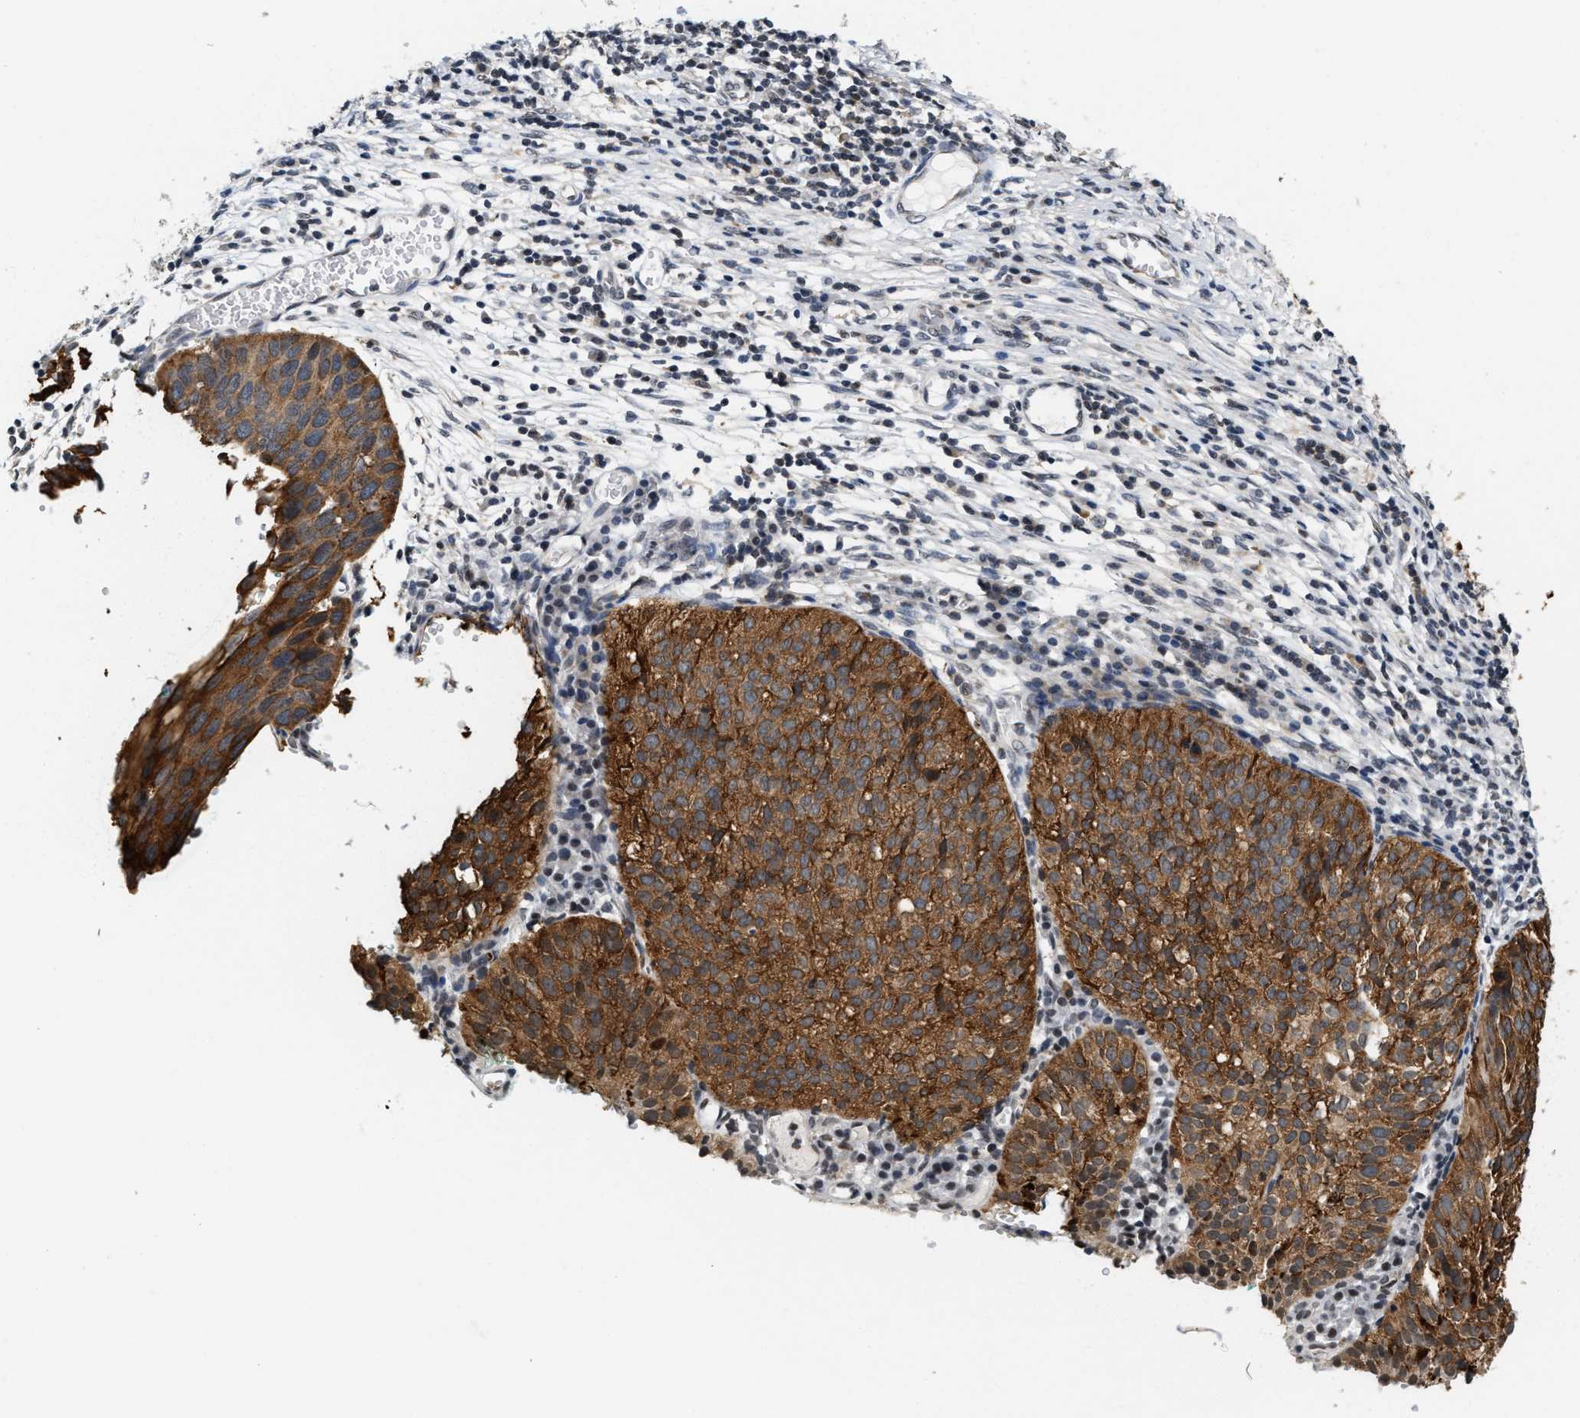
{"staining": {"intensity": "strong", "quantity": ">75%", "location": "cytoplasmic/membranous"}, "tissue": "cervical cancer", "cell_type": "Tumor cells", "image_type": "cancer", "snomed": [{"axis": "morphology", "description": "Squamous cell carcinoma, NOS"}, {"axis": "topography", "description": "Cervix"}], "caption": "Cervical squamous cell carcinoma stained with DAB (3,3'-diaminobenzidine) immunohistochemistry (IHC) reveals high levels of strong cytoplasmic/membranous positivity in about >75% of tumor cells.", "gene": "ANKRD6", "patient": {"sex": "female", "age": 38}}